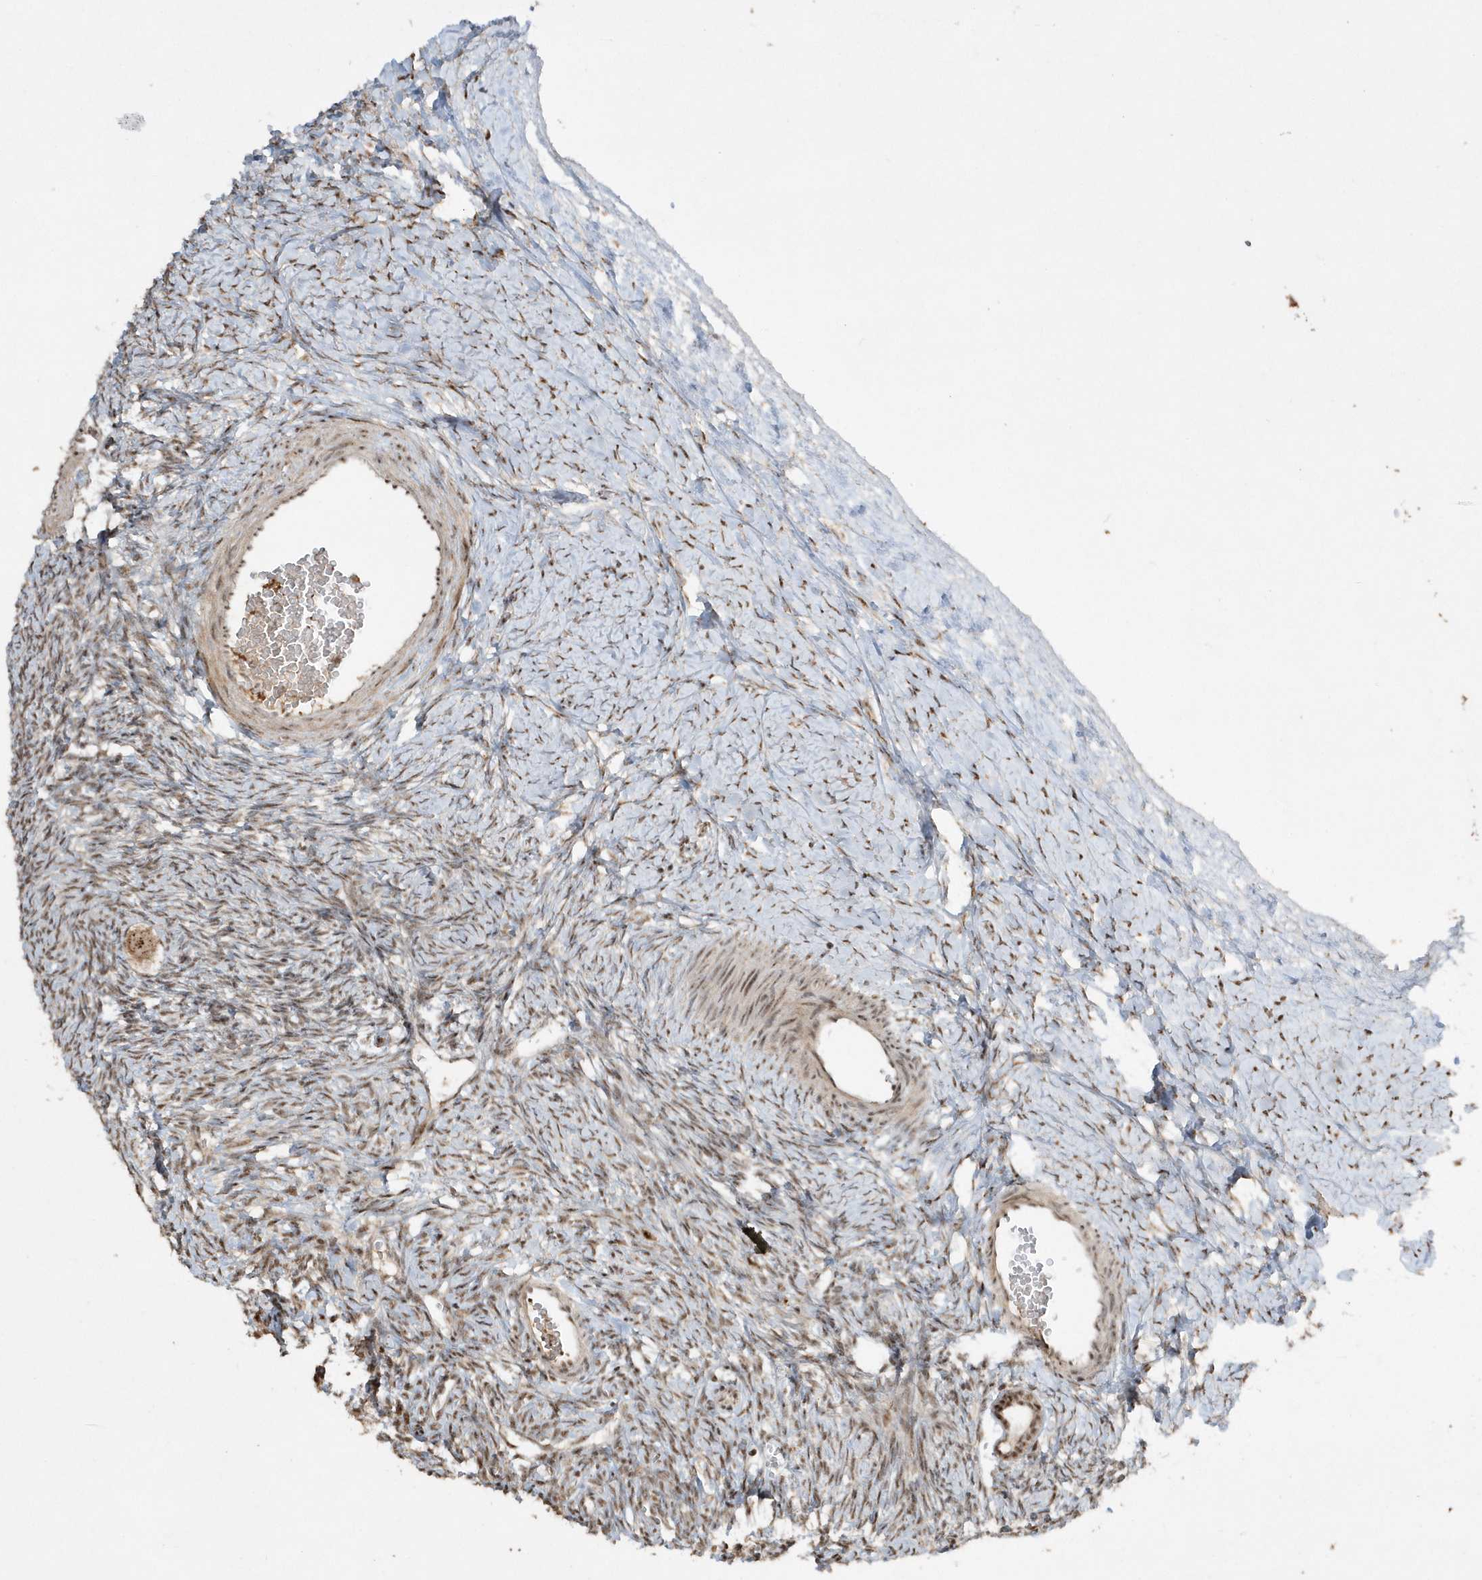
{"staining": {"intensity": "strong", "quantity": ">75%", "location": "nuclear"}, "tissue": "ovary", "cell_type": "Follicle cells", "image_type": "normal", "snomed": [{"axis": "morphology", "description": "Normal tissue, NOS"}, {"axis": "morphology", "description": "Developmental malformation"}, {"axis": "topography", "description": "Ovary"}], "caption": "Normal ovary exhibits strong nuclear staining in about >75% of follicle cells.", "gene": "POLR3B", "patient": {"sex": "female", "age": 39}}